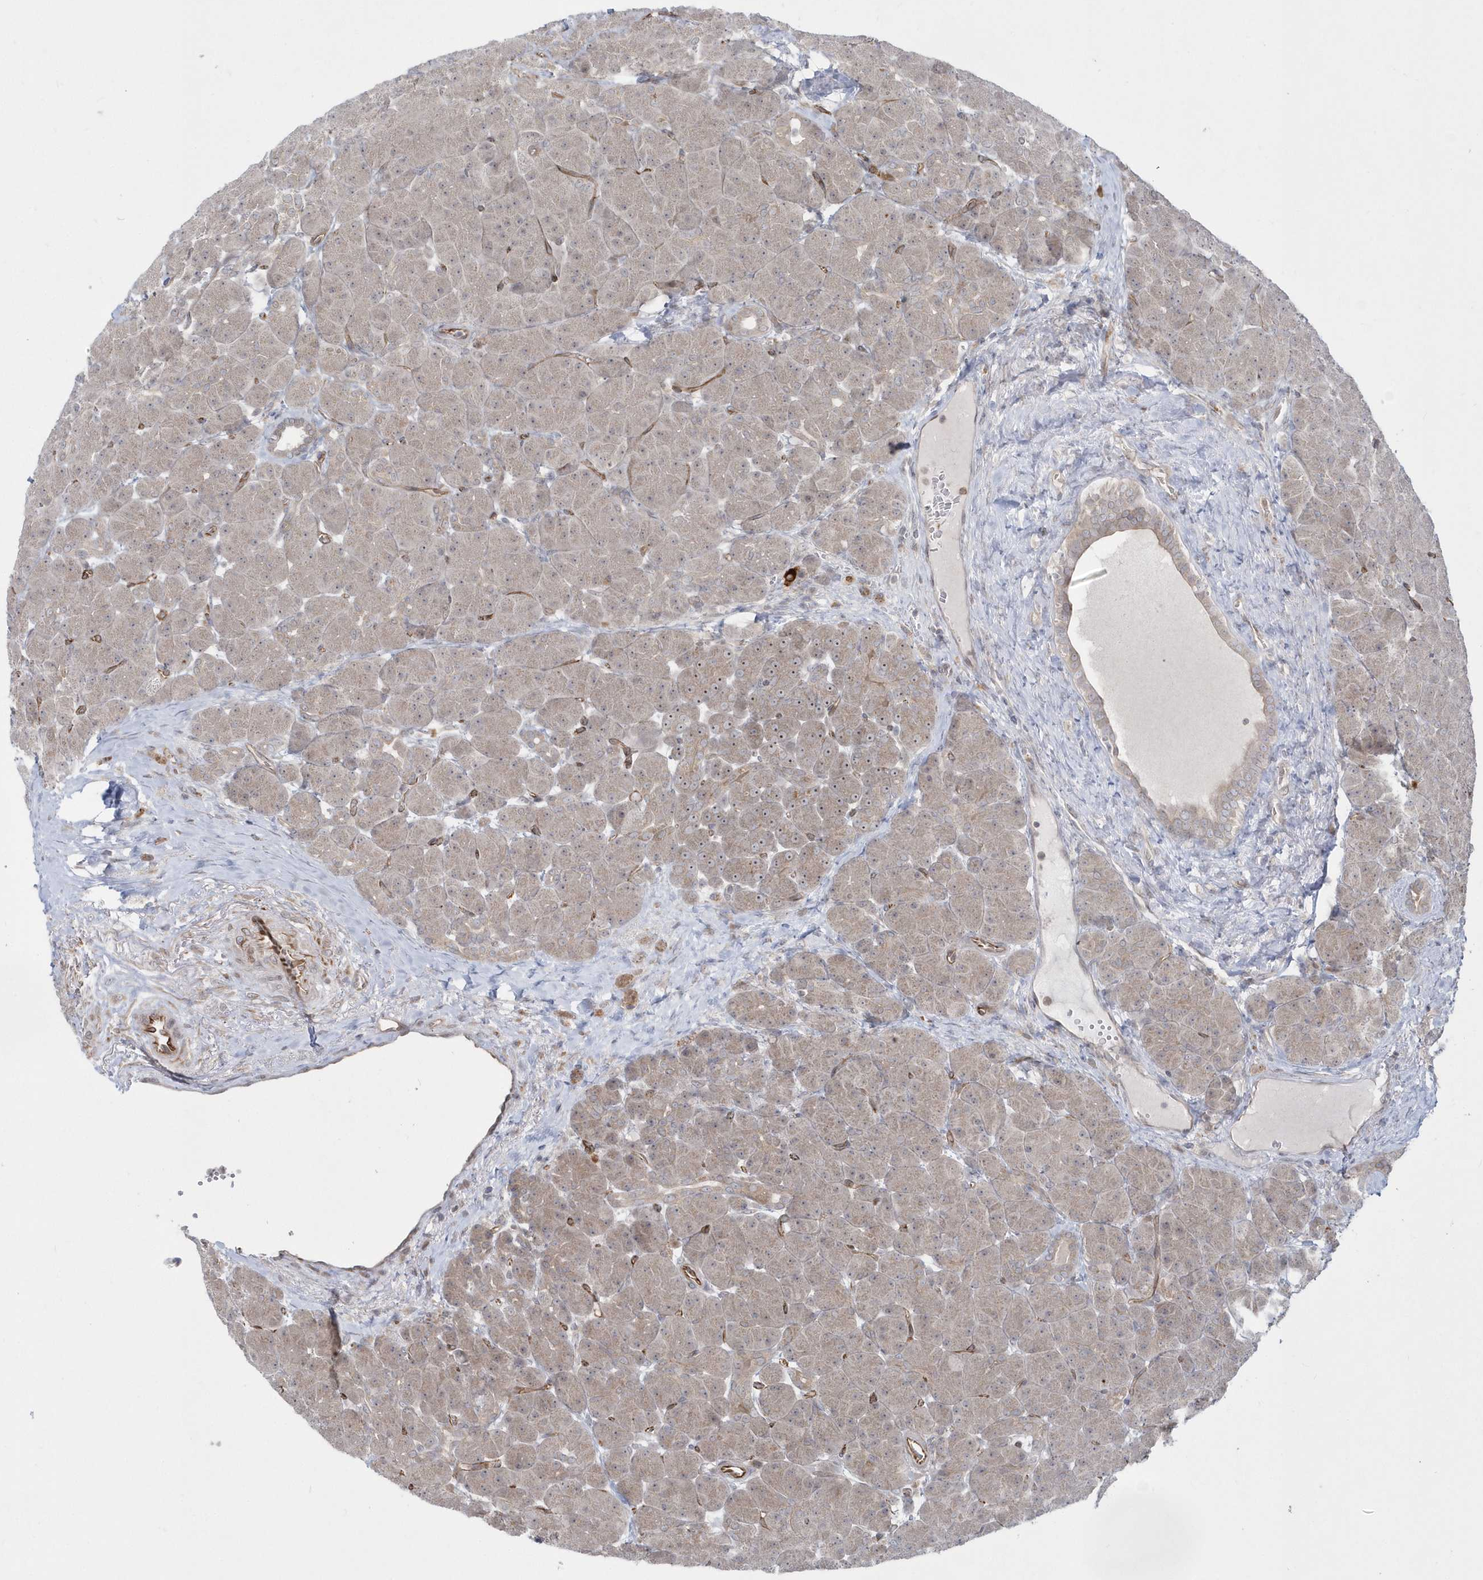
{"staining": {"intensity": "moderate", "quantity": ">75%", "location": "cytoplasmic/membranous"}, "tissue": "pancreas", "cell_type": "Exocrine glandular cells", "image_type": "normal", "snomed": [{"axis": "morphology", "description": "Normal tissue, NOS"}, {"axis": "topography", "description": "Pancreas"}], "caption": "Immunohistochemistry photomicrograph of benign pancreas: human pancreas stained using IHC reveals medium levels of moderate protein expression localized specifically in the cytoplasmic/membranous of exocrine glandular cells, appearing as a cytoplasmic/membranous brown color.", "gene": "DHX57", "patient": {"sex": "male", "age": 66}}